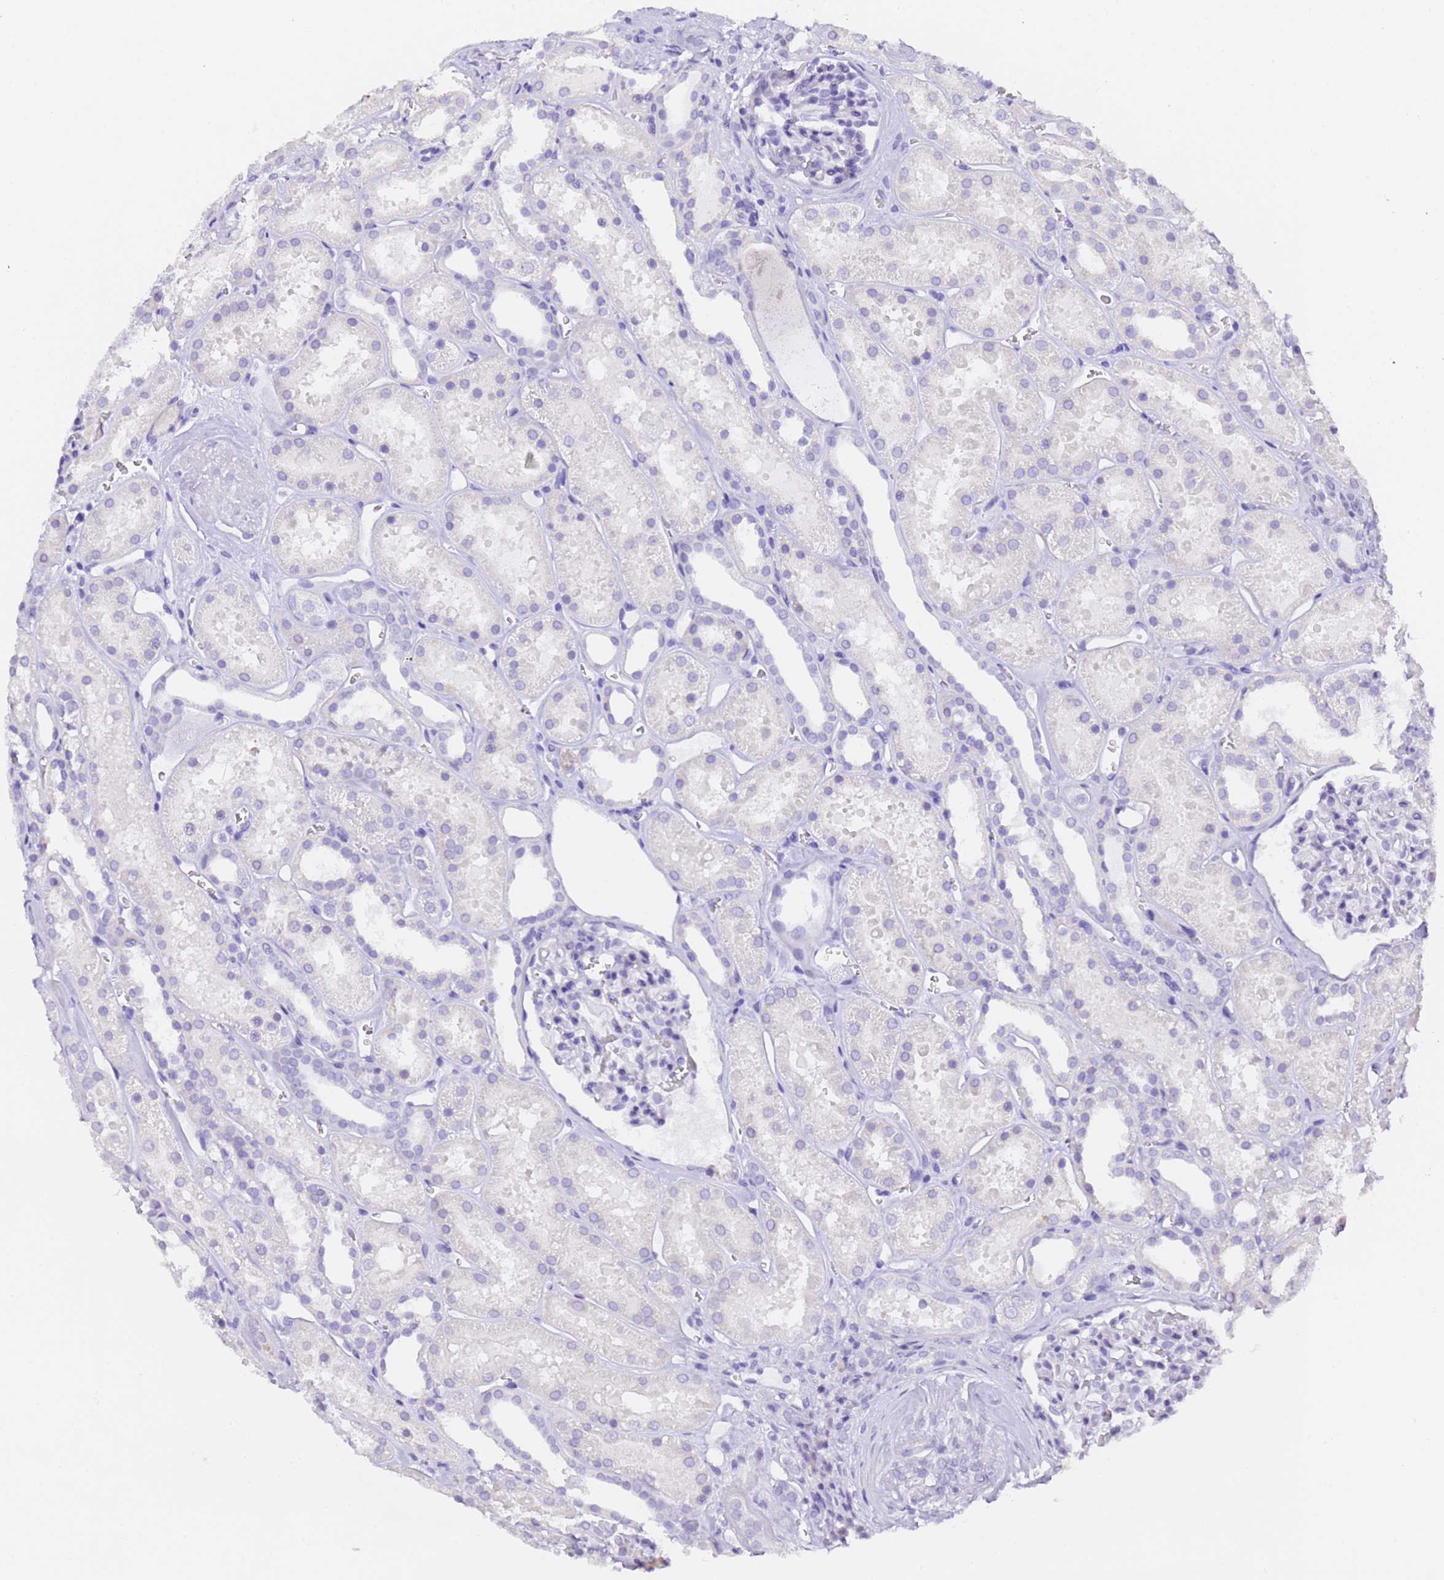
{"staining": {"intensity": "negative", "quantity": "none", "location": "none"}, "tissue": "kidney", "cell_type": "Cells in glomeruli", "image_type": "normal", "snomed": [{"axis": "morphology", "description": "Normal tissue, NOS"}, {"axis": "topography", "description": "Kidney"}], "caption": "Photomicrograph shows no protein expression in cells in glomeruli of unremarkable kidney. Nuclei are stained in blue.", "gene": "GABRA1", "patient": {"sex": "female", "age": 41}}